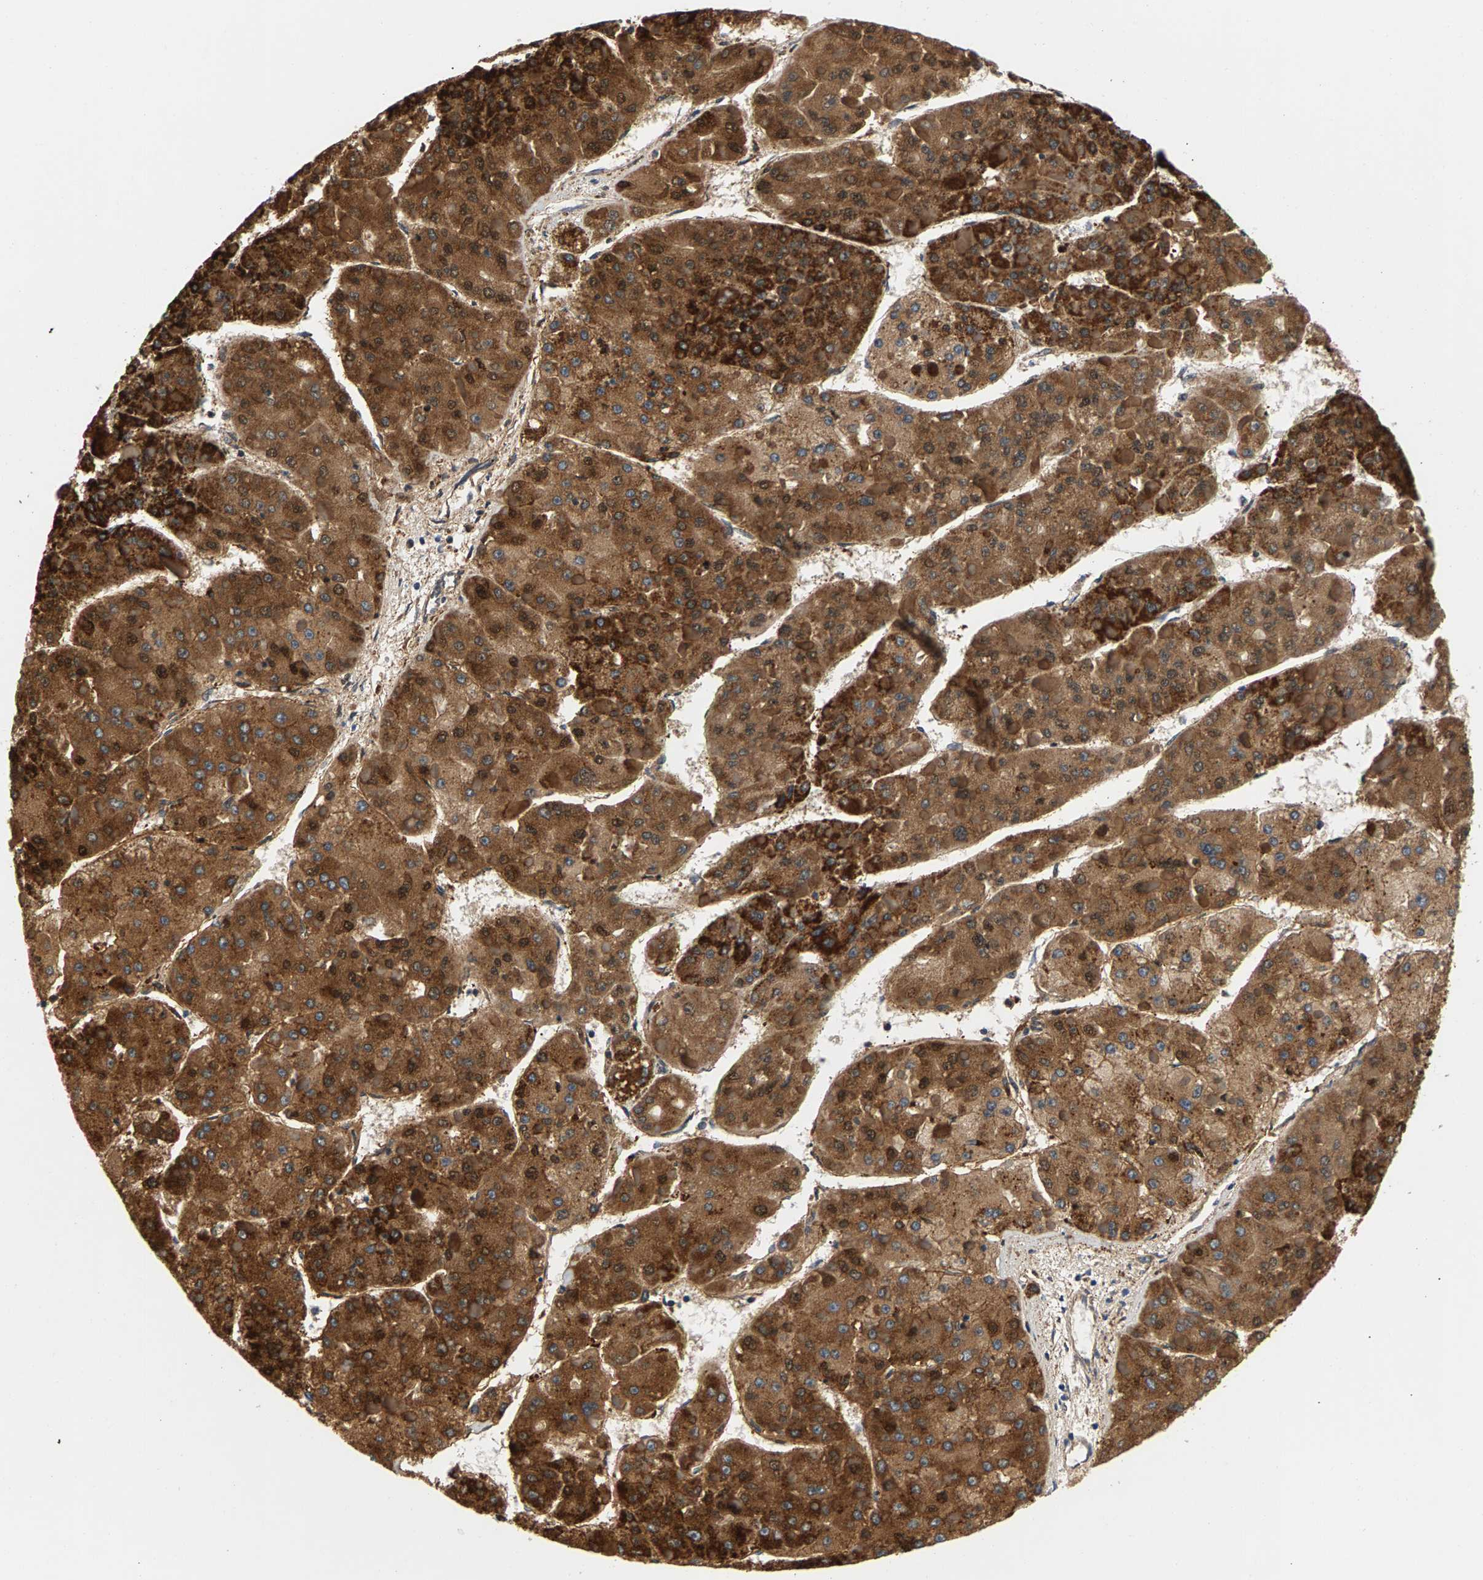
{"staining": {"intensity": "strong", "quantity": ">75%", "location": "cytoplasmic/membranous"}, "tissue": "liver cancer", "cell_type": "Tumor cells", "image_type": "cancer", "snomed": [{"axis": "morphology", "description": "Carcinoma, Hepatocellular, NOS"}, {"axis": "topography", "description": "Liver"}], "caption": "Liver cancer tissue shows strong cytoplasmic/membranous positivity in approximately >75% of tumor cells, visualized by immunohistochemistry. (brown staining indicates protein expression, while blue staining denotes nuclei).", "gene": "PDE1A", "patient": {"sex": "female", "age": 73}}